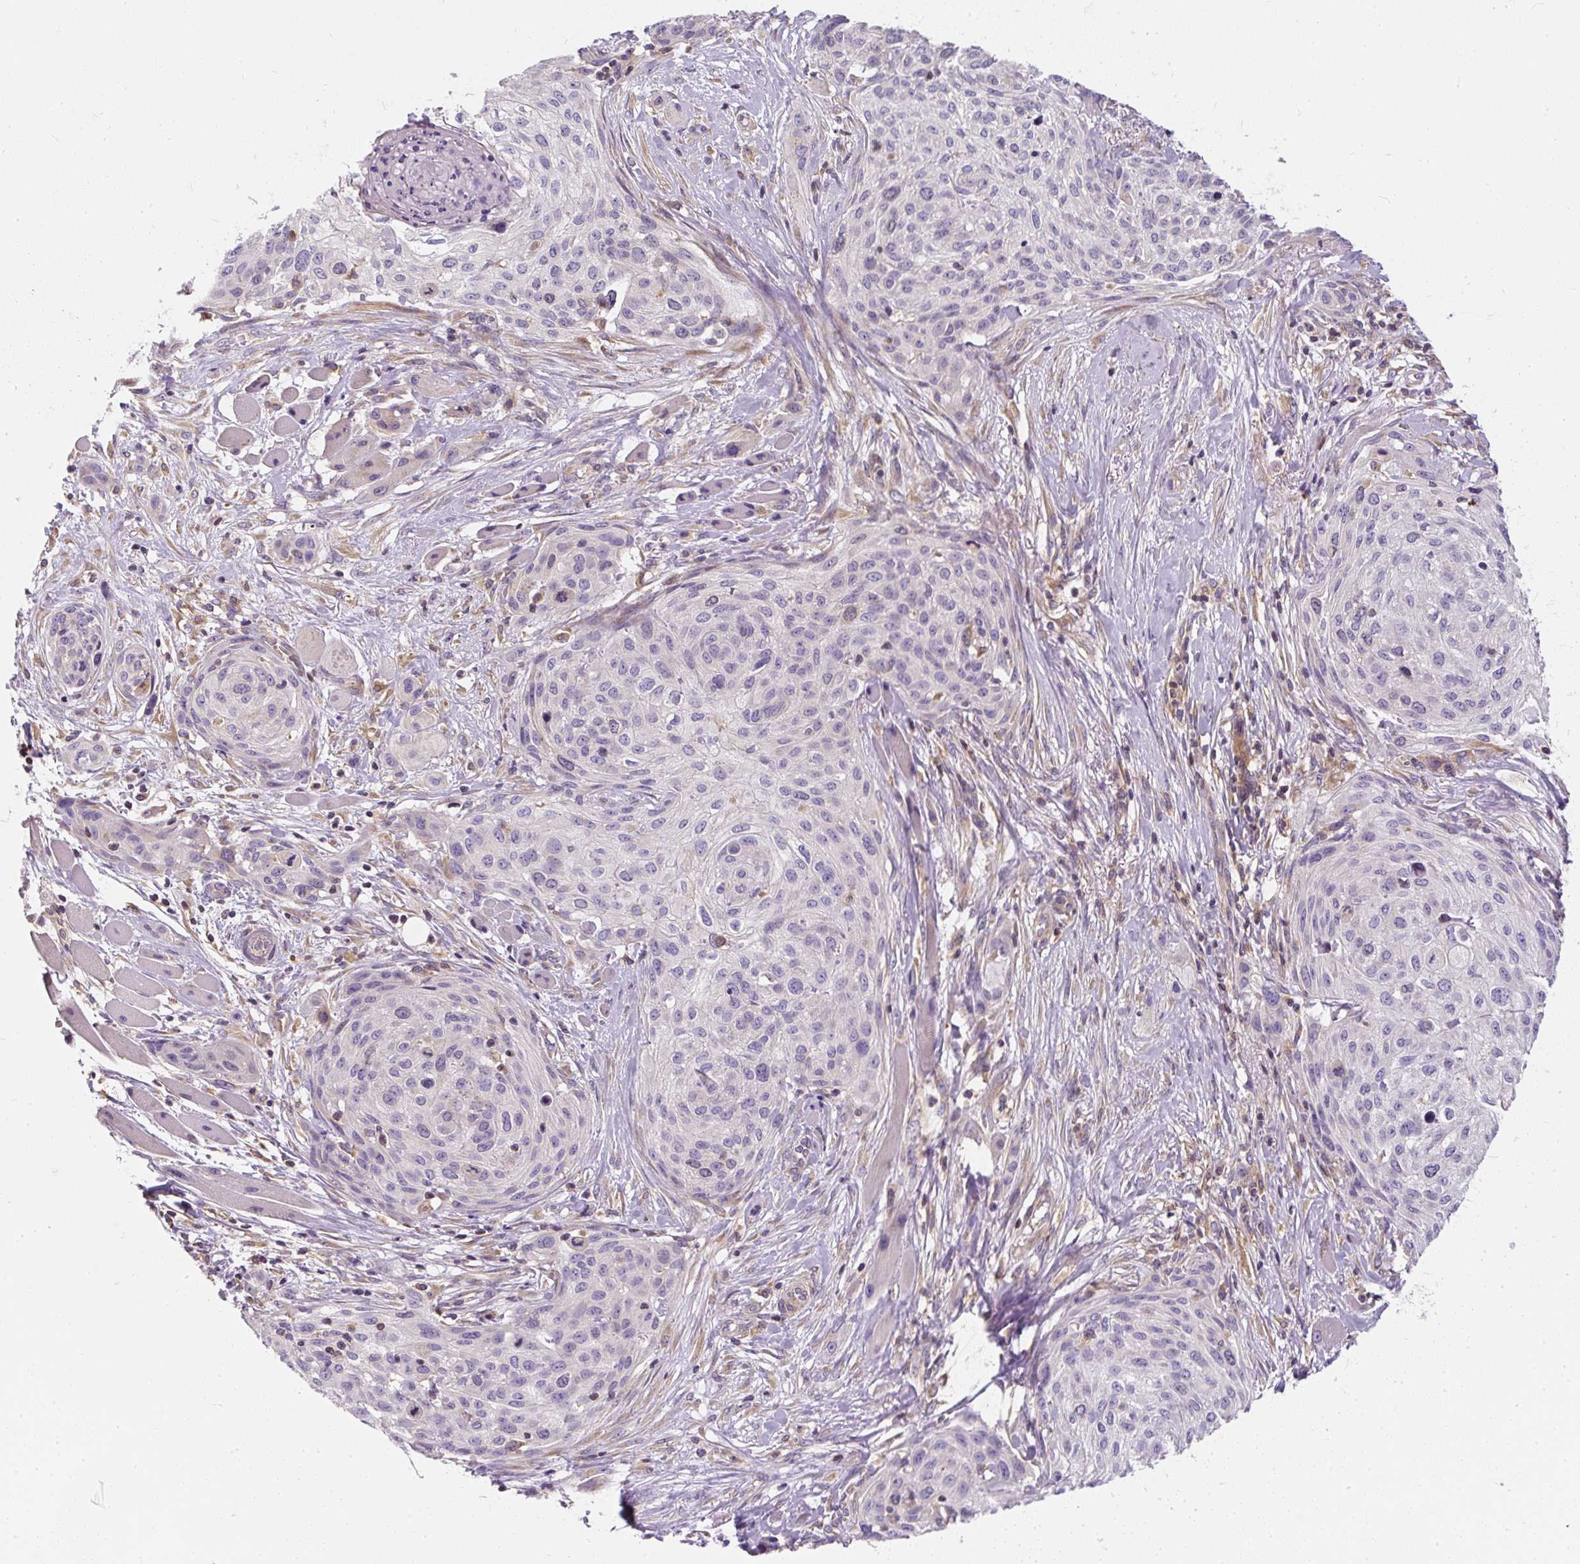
{"staining": {"intensity": "negative", "quantity": "none", "location": "none"}, "tissue": "skin cancer", "cell_type": "Tumor cells", "image_type": "cancer", "snomed": [{"axis": "morphology", "description": "Squamous cell carcinoma, NOS"}, {"axis": "topography", "description": "Skin"}], "caption": "Image shows no protein expression in tumor cells of skin cancer tissue.", "gene": "CYP20A1", "patient": {"sex": "female", "age": 87}}